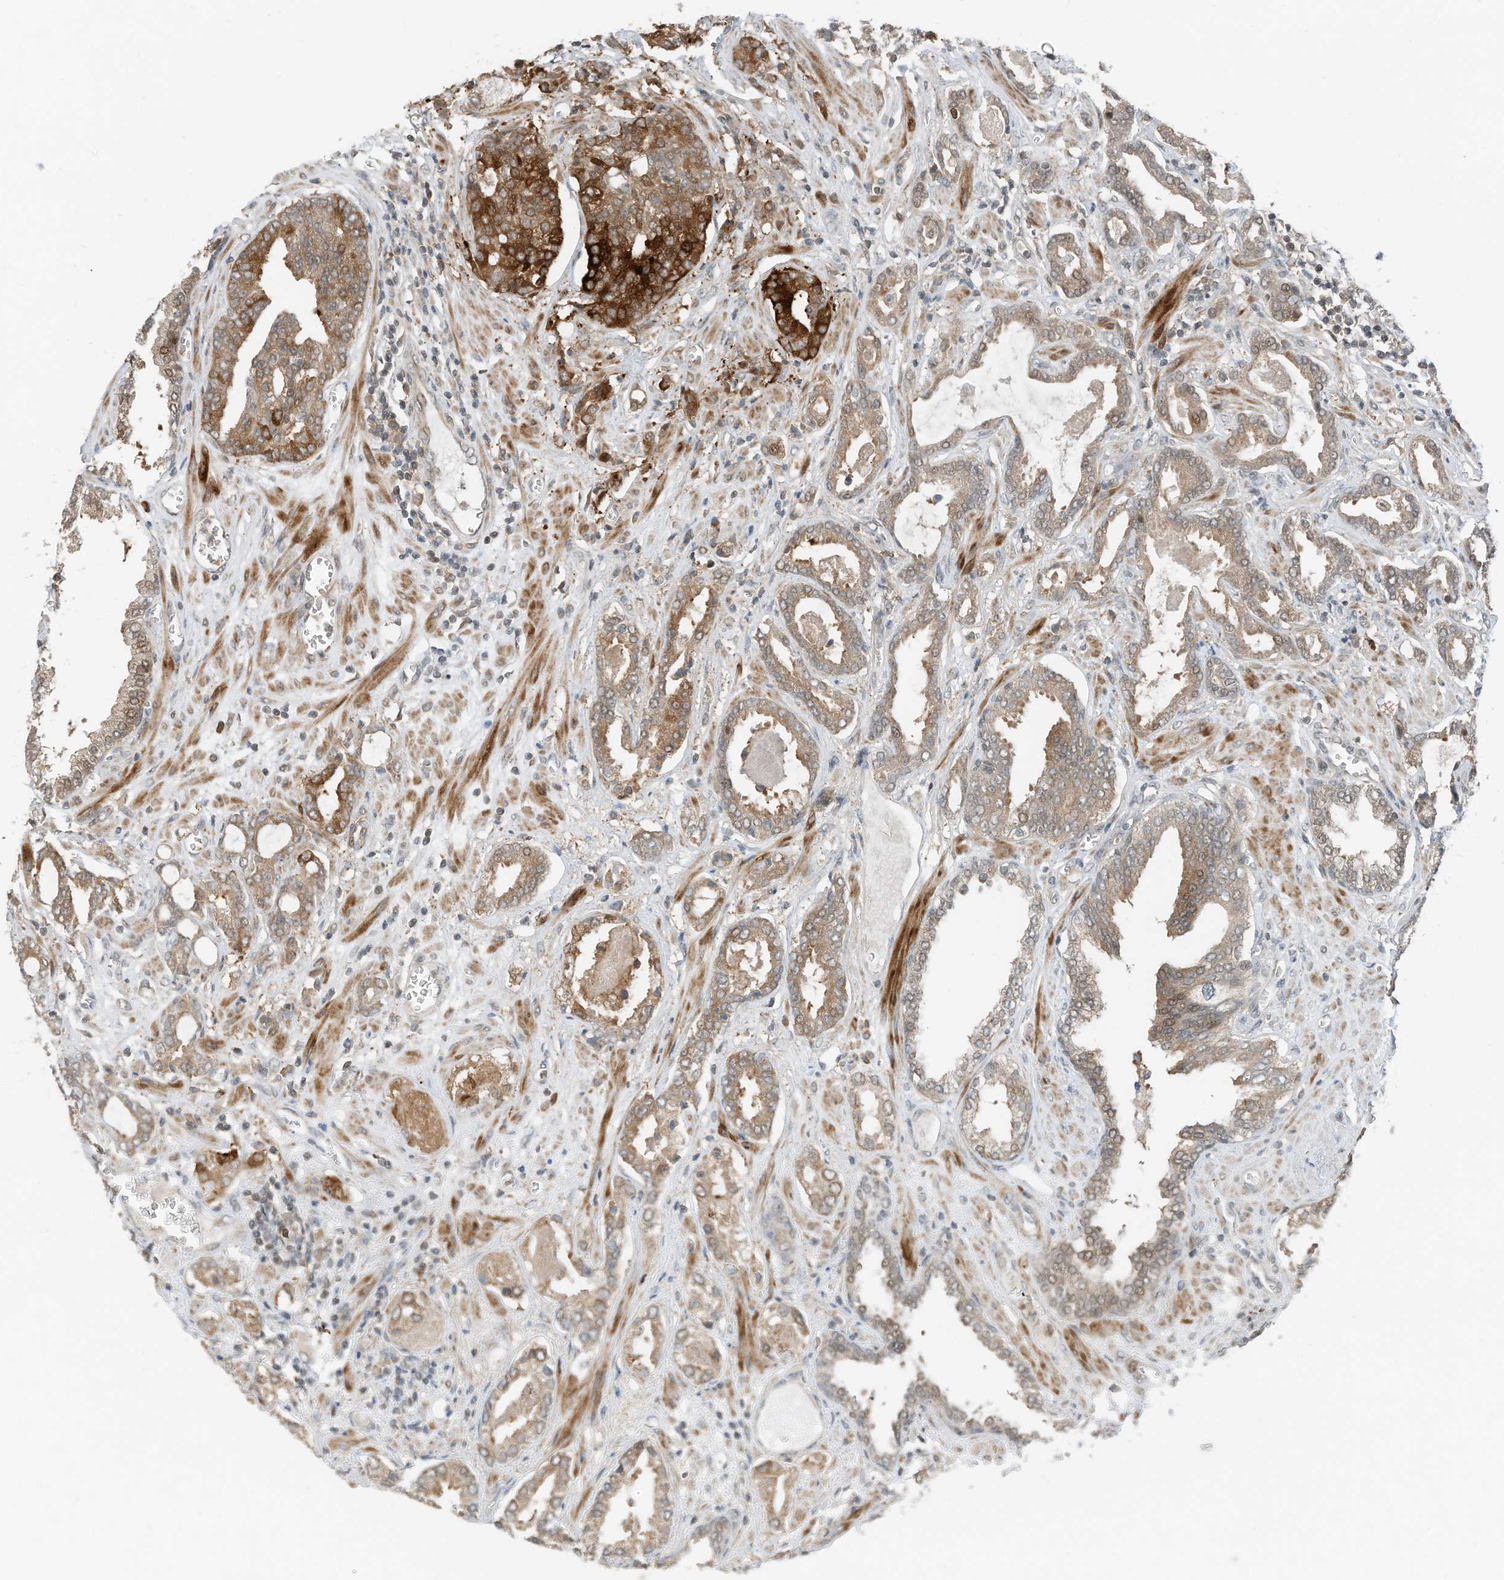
{"staining": {"intensity": "moderate", "quantity": ">75%", "location": "cytoplasmic/membranous"}, "tissue": "prostate cancer", "cell_type": "Tumor cells", "image_type": "cancer", "snomed": [{"axis": "morphology", "description": "Adenocarcinoma, High grade"}, {"axis": "topography", "description": "Prostate and seminal vesicle, NOS"}], "caption": "Prostate adenocarcinoma (high-grade) stained for a protein shows moderate cytoplasmic/membranous positivity in tumor cells. (DAB = brown stain, brightfield microscopy at high magnification).", "gene": "RMND1", "patient": {"sex": "male", "age": 67}}